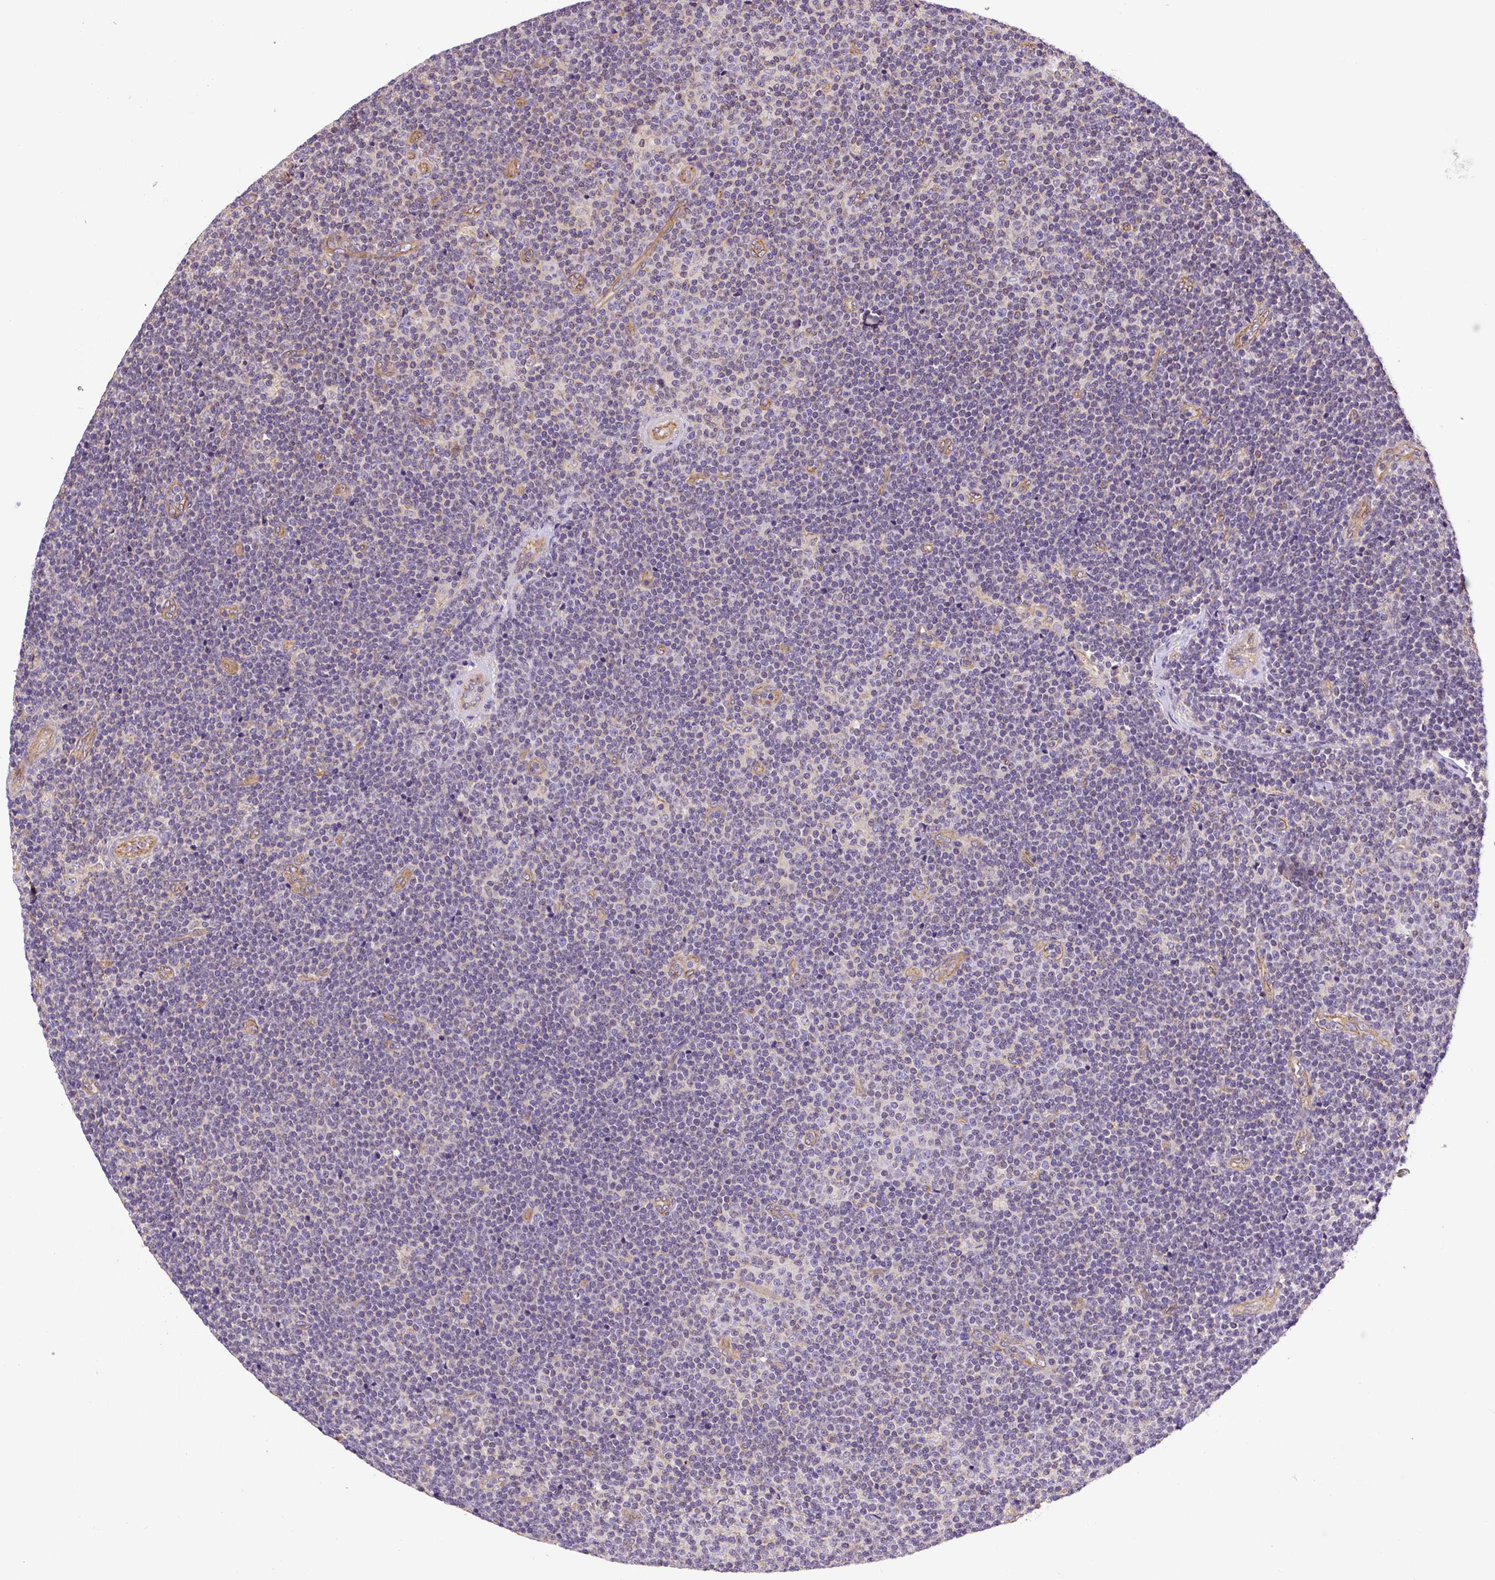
{"staining": {"intensity": "negative", "quantity": "none", "location": "none"}, "tissue": "lymphoma", "cell_type": "Tumor cells", "image_type": "cancer", "snomed": [{"axis": "morphology", "description": "Malignant lymphoma, non-Hodgkin's type, Low grade"}, {"axis": "topography", "description": "Lymph node"}], "caption": "Tumor cells show no significant protein staining in lymphoma. The staining is performed using DAB brown chromogen with nuclei counter-stained in using hematoxylin.", "gene": "DCTN1", "patient": {"sex": "male", "age": 48}}